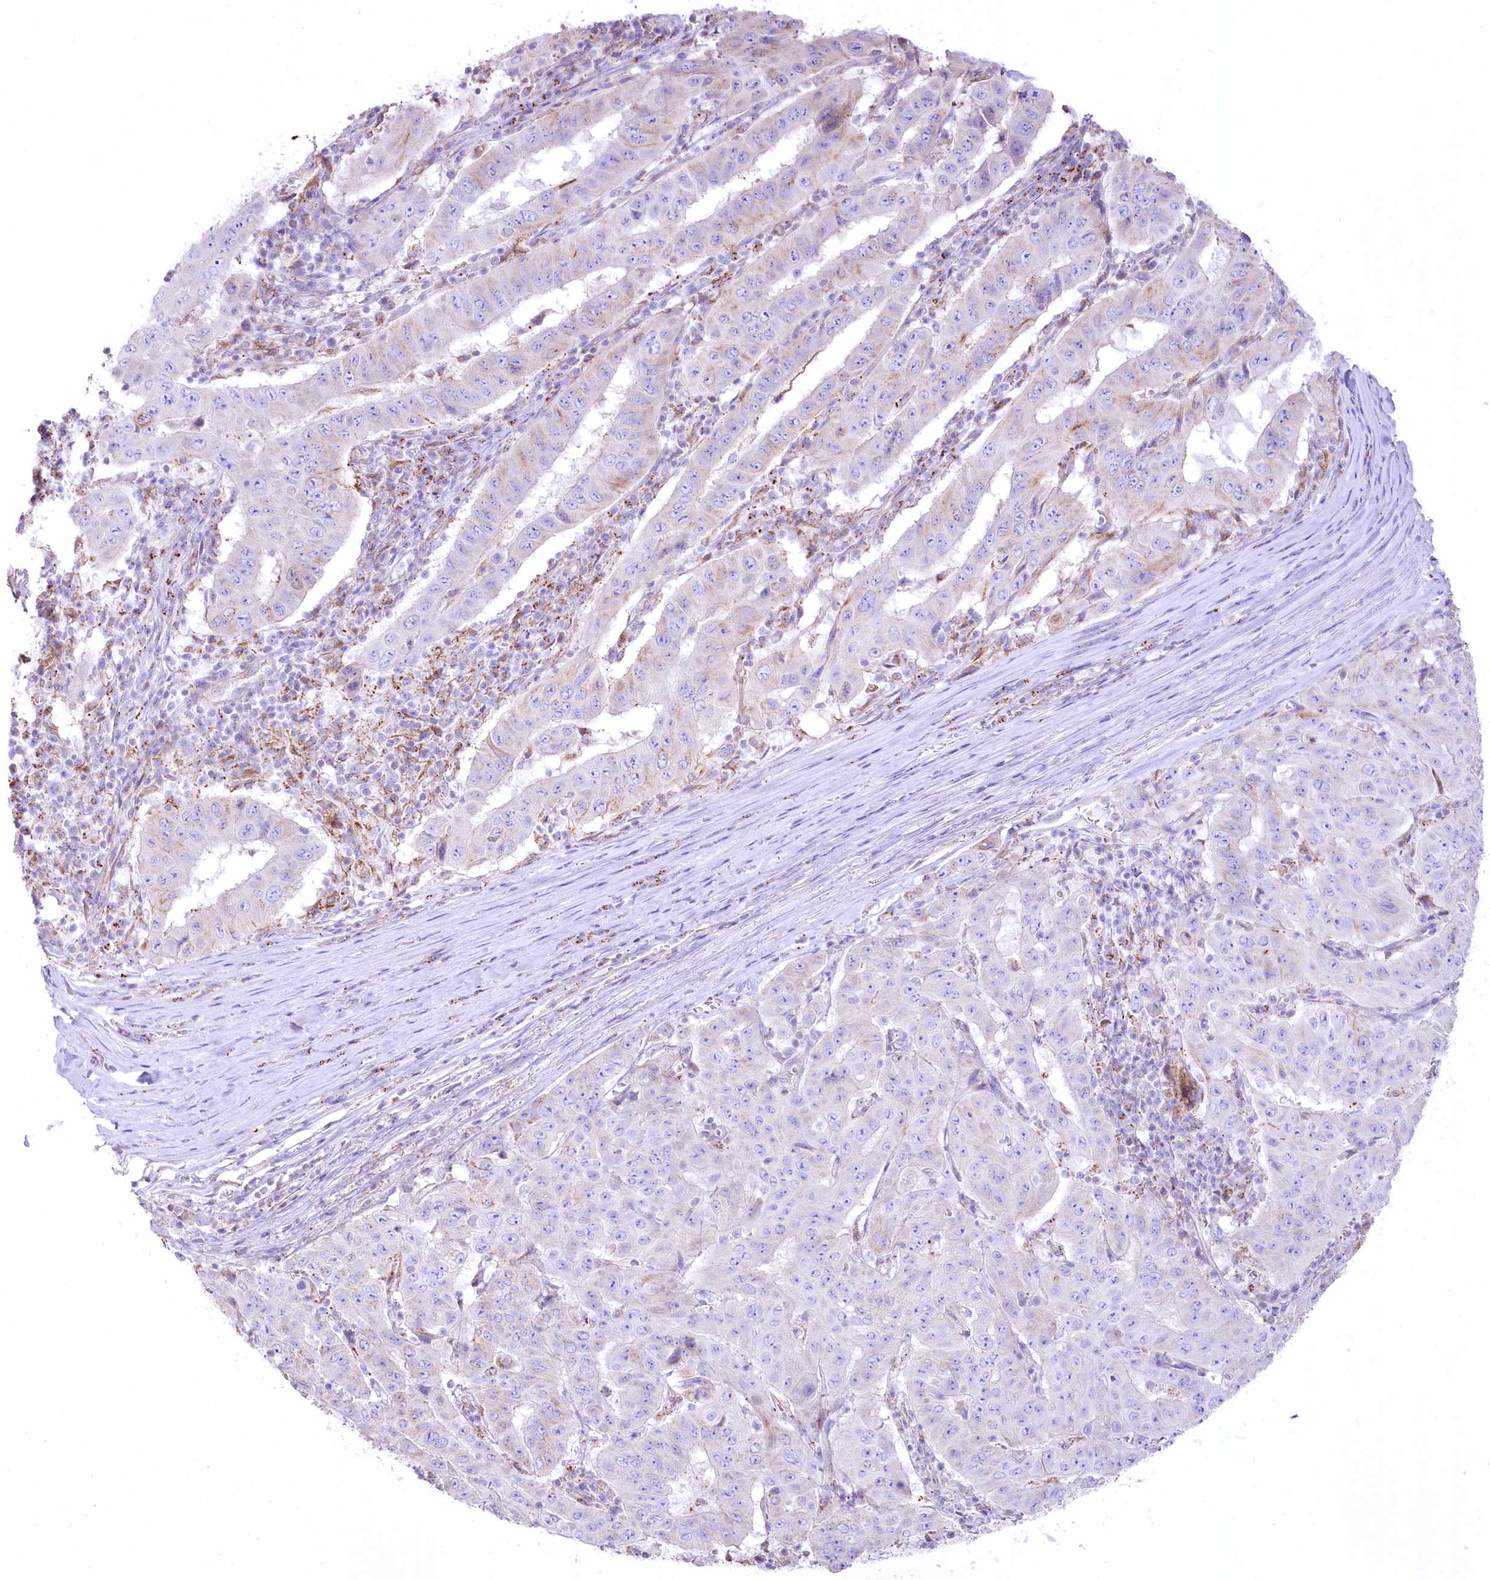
{"staining": {"intensity": "negative", "quantity": "none", "location": "none"}, "tissue": "pancreatic cancer", "cell_type": "Tumor cells", "image_type": "cancer", "snomed": [{"axis": "morphology", "description": "Adenocarcinoma, NOS"}, {"axis": "topography", "description": "Pancreas"}], "caption": "DAB immunohistochemical staining of adenocarcinoma (pancreatic) reveals no significant staining in tumor cells.", "gene": "FAM216A", "patient": {"sex": "male", "age": 63}}